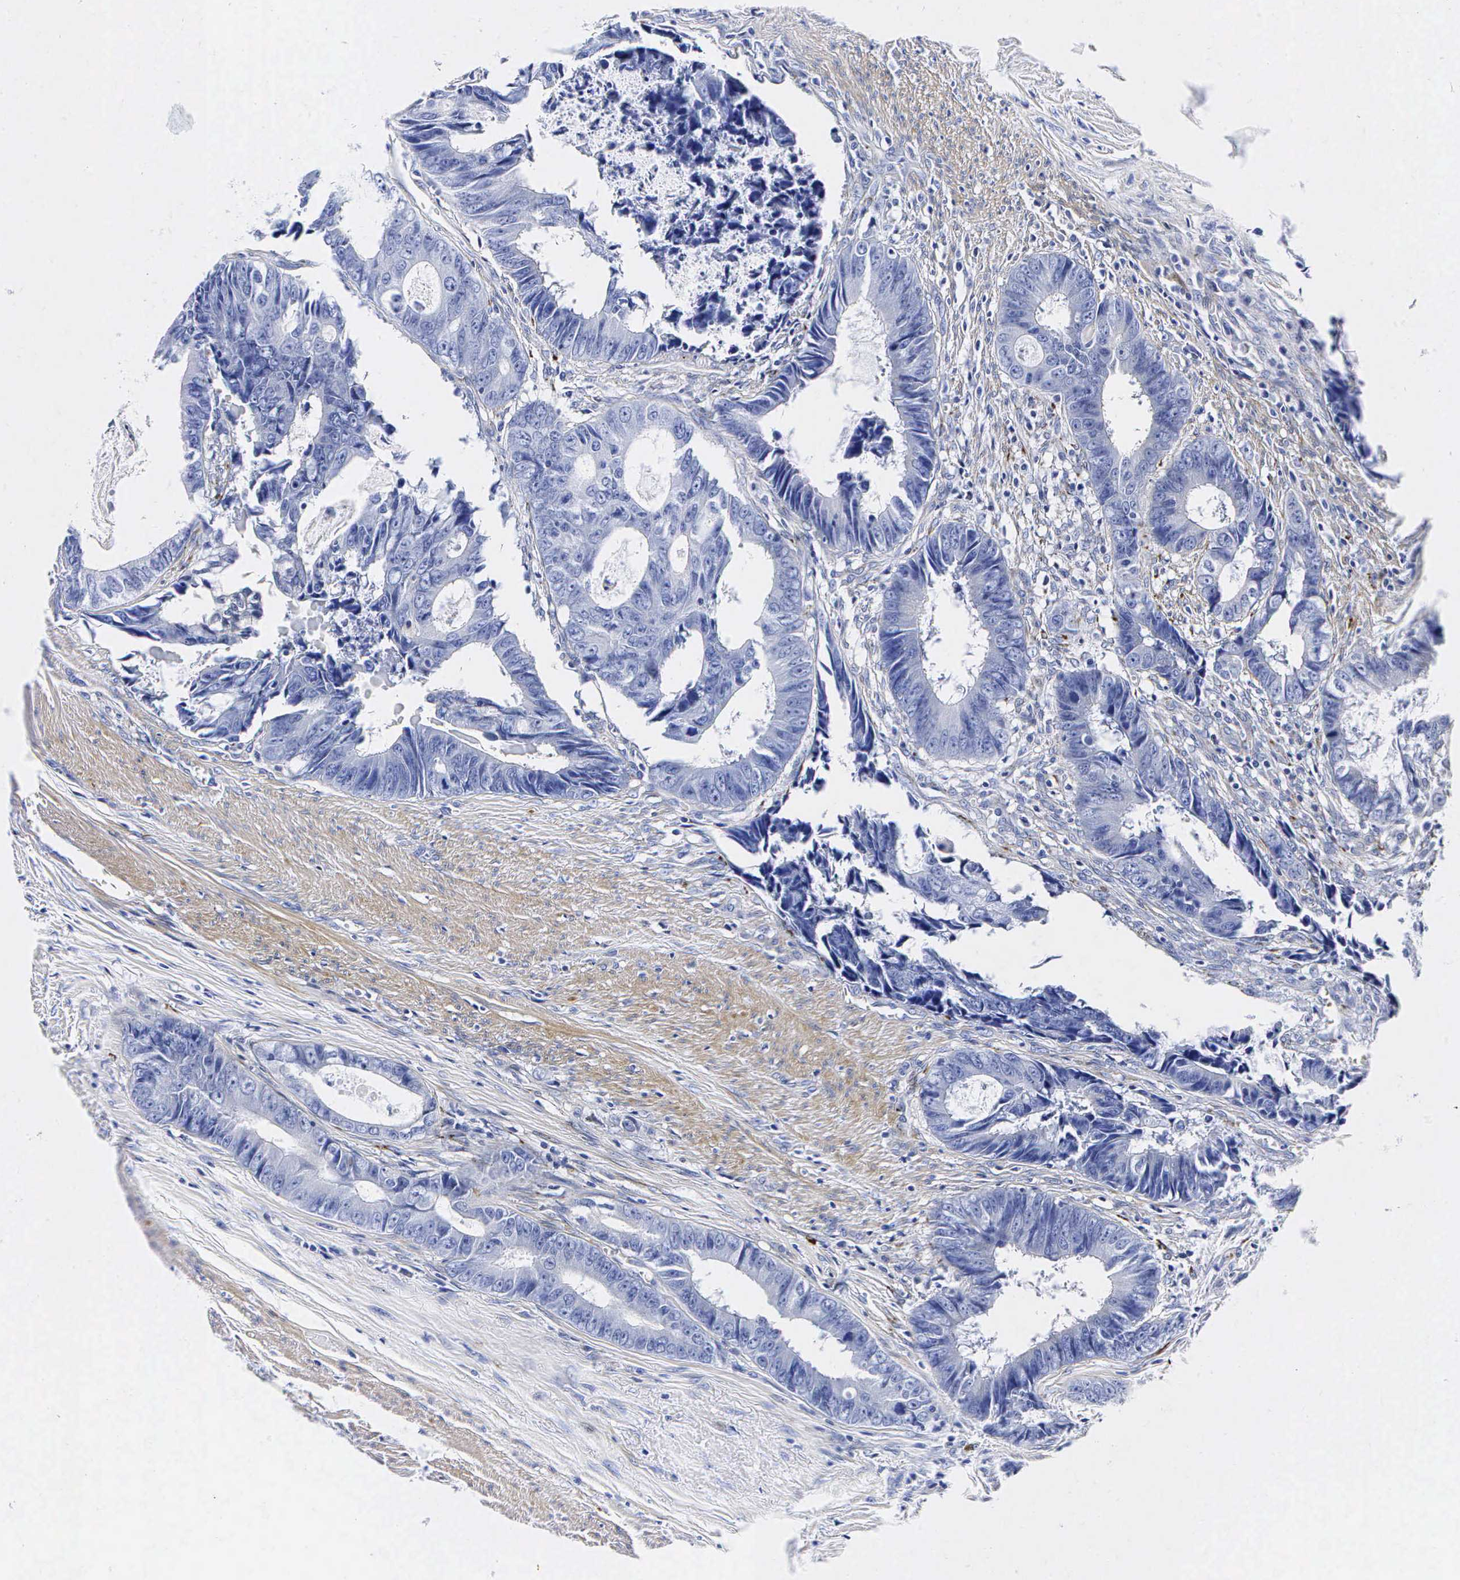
{"staining": {"intensity": "negative", "quantity": "none", "location": "none"}, "tissue": "colorectal cancer", "cell_type": "Tumor cells", "image_type": "cancer", "snomed": [{"axis": "morphology", "description": "Adenocarcinoma, NOS"}, {"axis": "topography", "description": "Rectum"}], "caption": "The photomicrograph exhibits no significant staining in tumor cells of colorectal cancer.", "gene": "ENO2", "patient": {"sex": "female", "age": 98}}